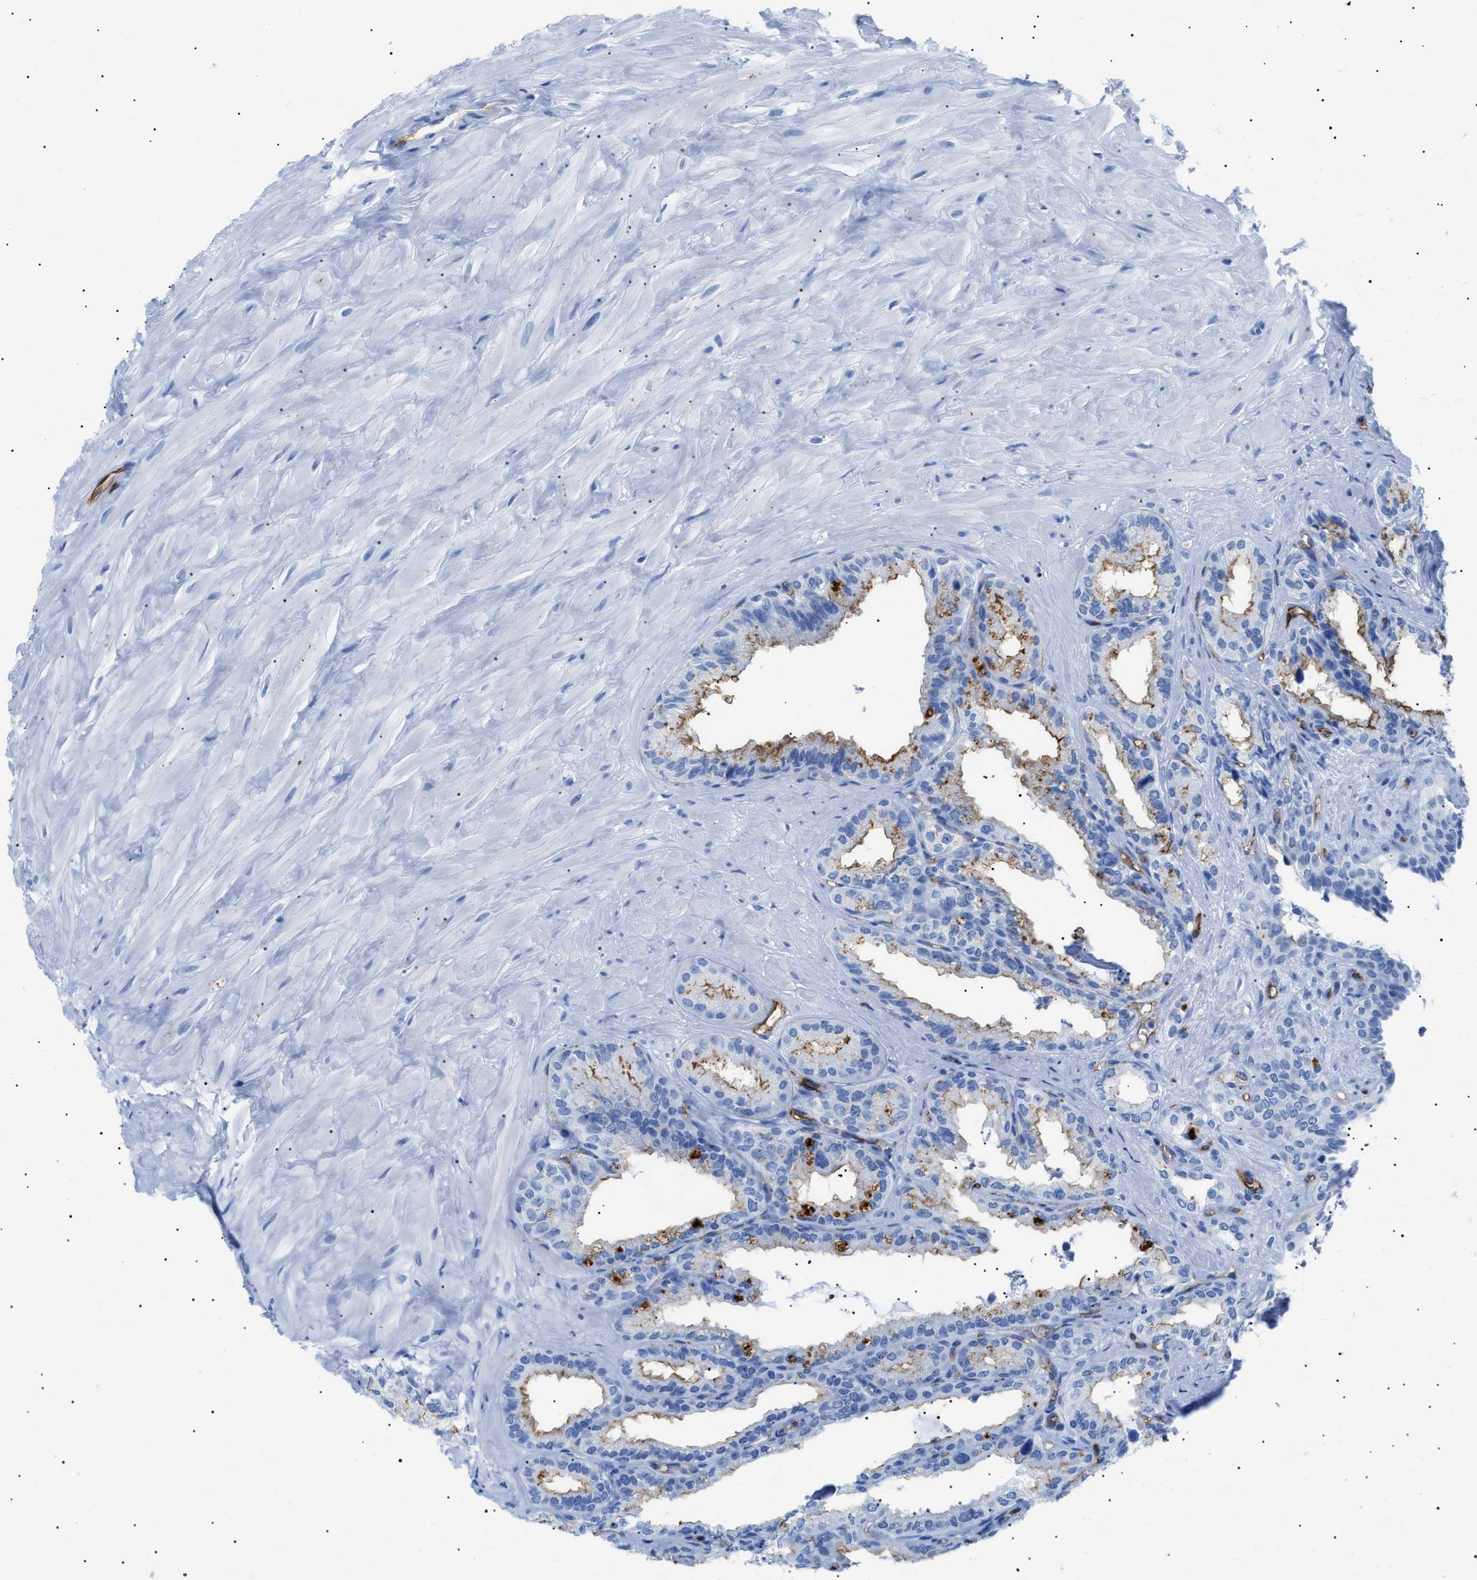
{"staining": {"intensity": "strong", "quantity": "25%-75%", "location": "cytoplasmic/membranous"}, "tissue": "seminal vesicle", "cell_type": "Glandular cells", "image_type": "normal", "snomed": [{"axis": "morphology", "description": "Normal tissue, NOS"}, {"axis": "topography", "description": "Seminal veicle"}], "caption": "Seminal vesicle stained for a protein (brown) displays strong cytoplasmic/membranous positive expression in about 25%-75% of glandular cells.", "gene": "PODXL", "patient": {"sex": "male", "age": 64}}